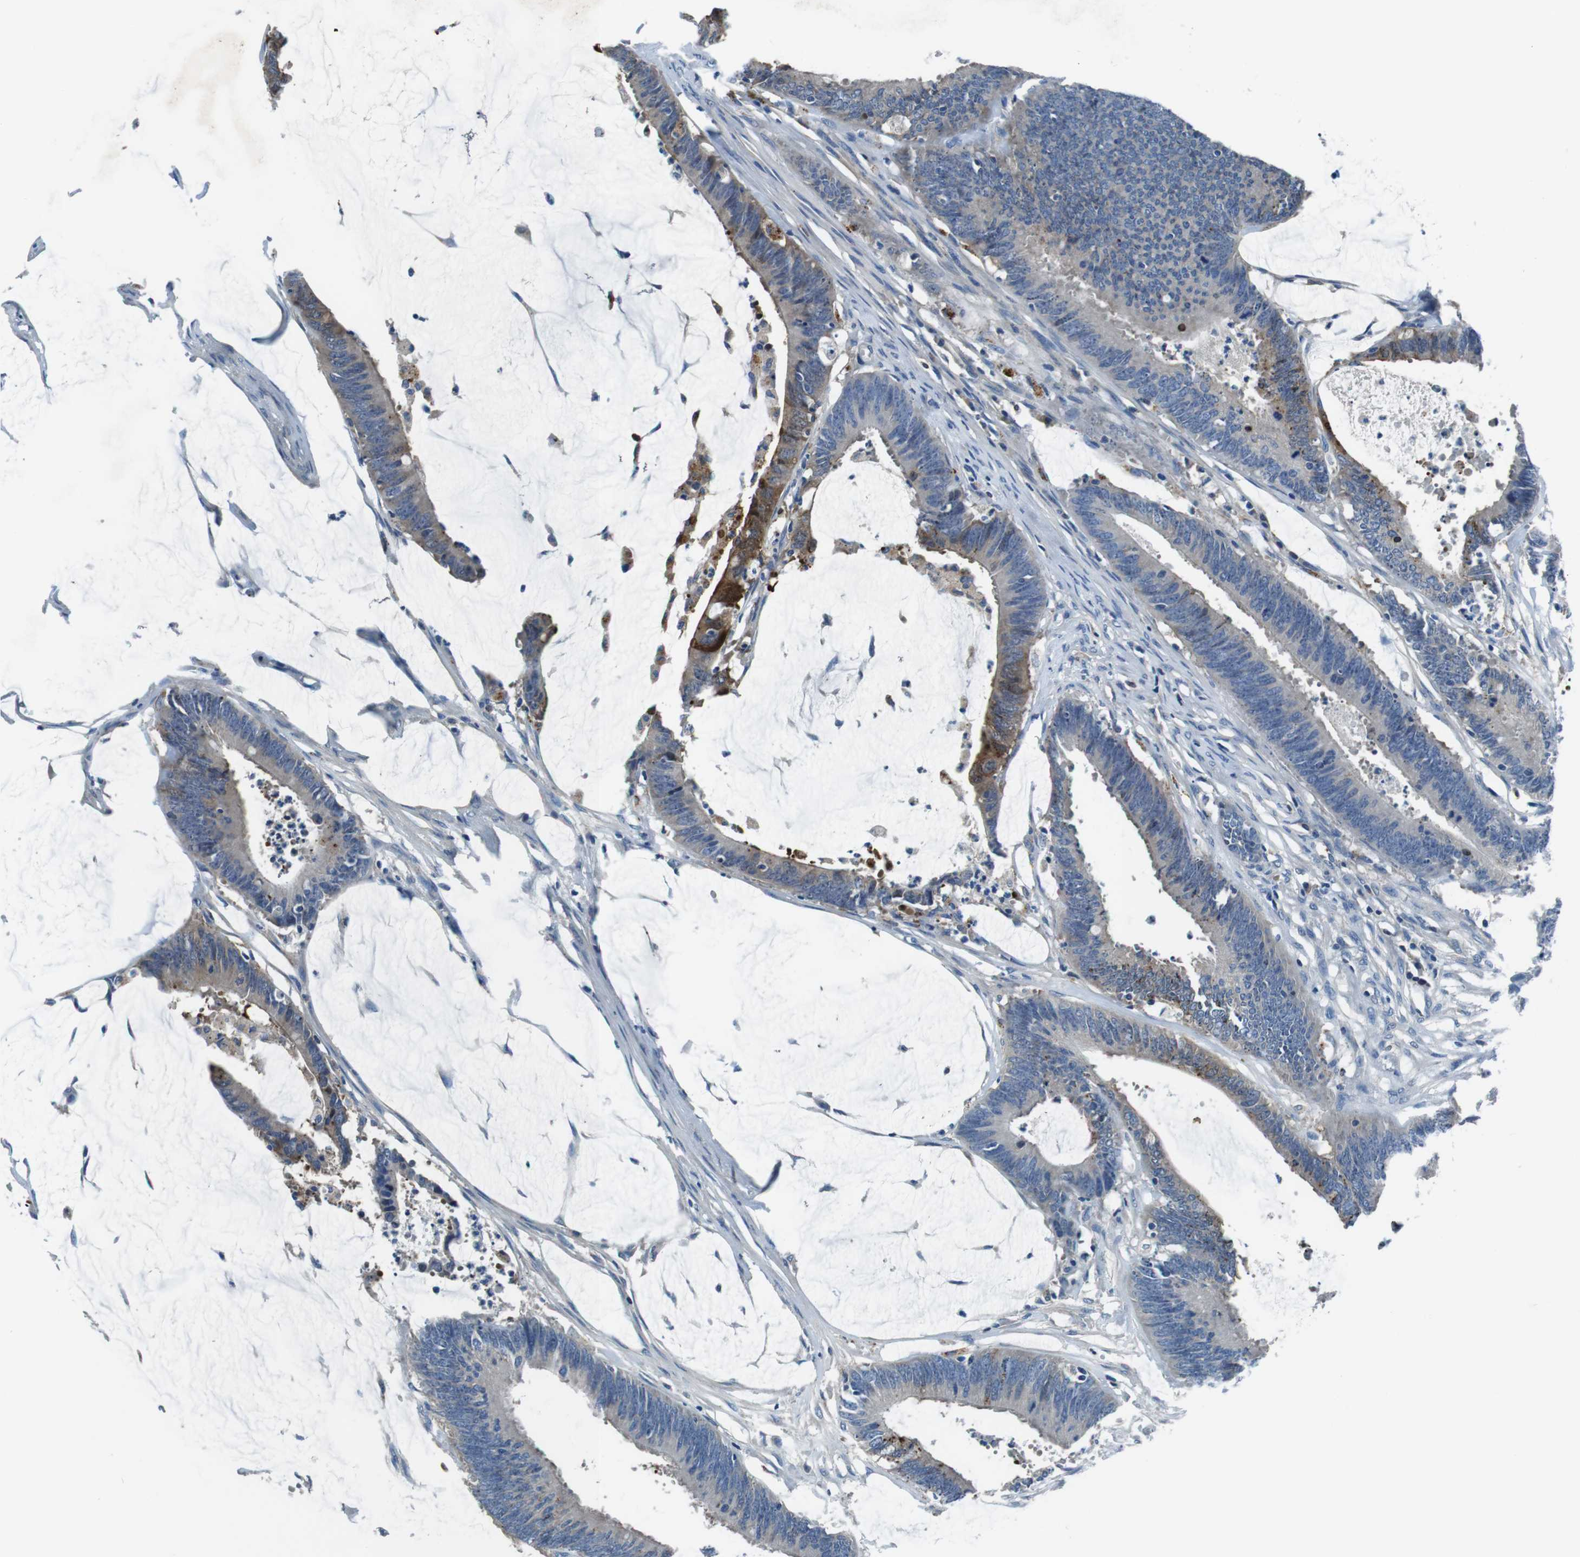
{"staining": {"intensity": "moderate", "quantity": "<25%", "location": "cytoplasmic/membranous"}, "tissue": "colorectal cancer", "cell_type": "Tumor cells", "image_type": "cancer", "snomed": [{"axis": "morphology", "description": "Adenocarcinoma, NOS"}, {"axis": "topography", "description": "Rectum"}], "caption": "Human adenocarcinoma (colorectal) stained for a protein (brown) shows moderate cytoplasmic/membranous positive positivity in approximately <25% of tumor cells.", "gene": "TULP3", "patient": {"sex": "female", "age": 66}}